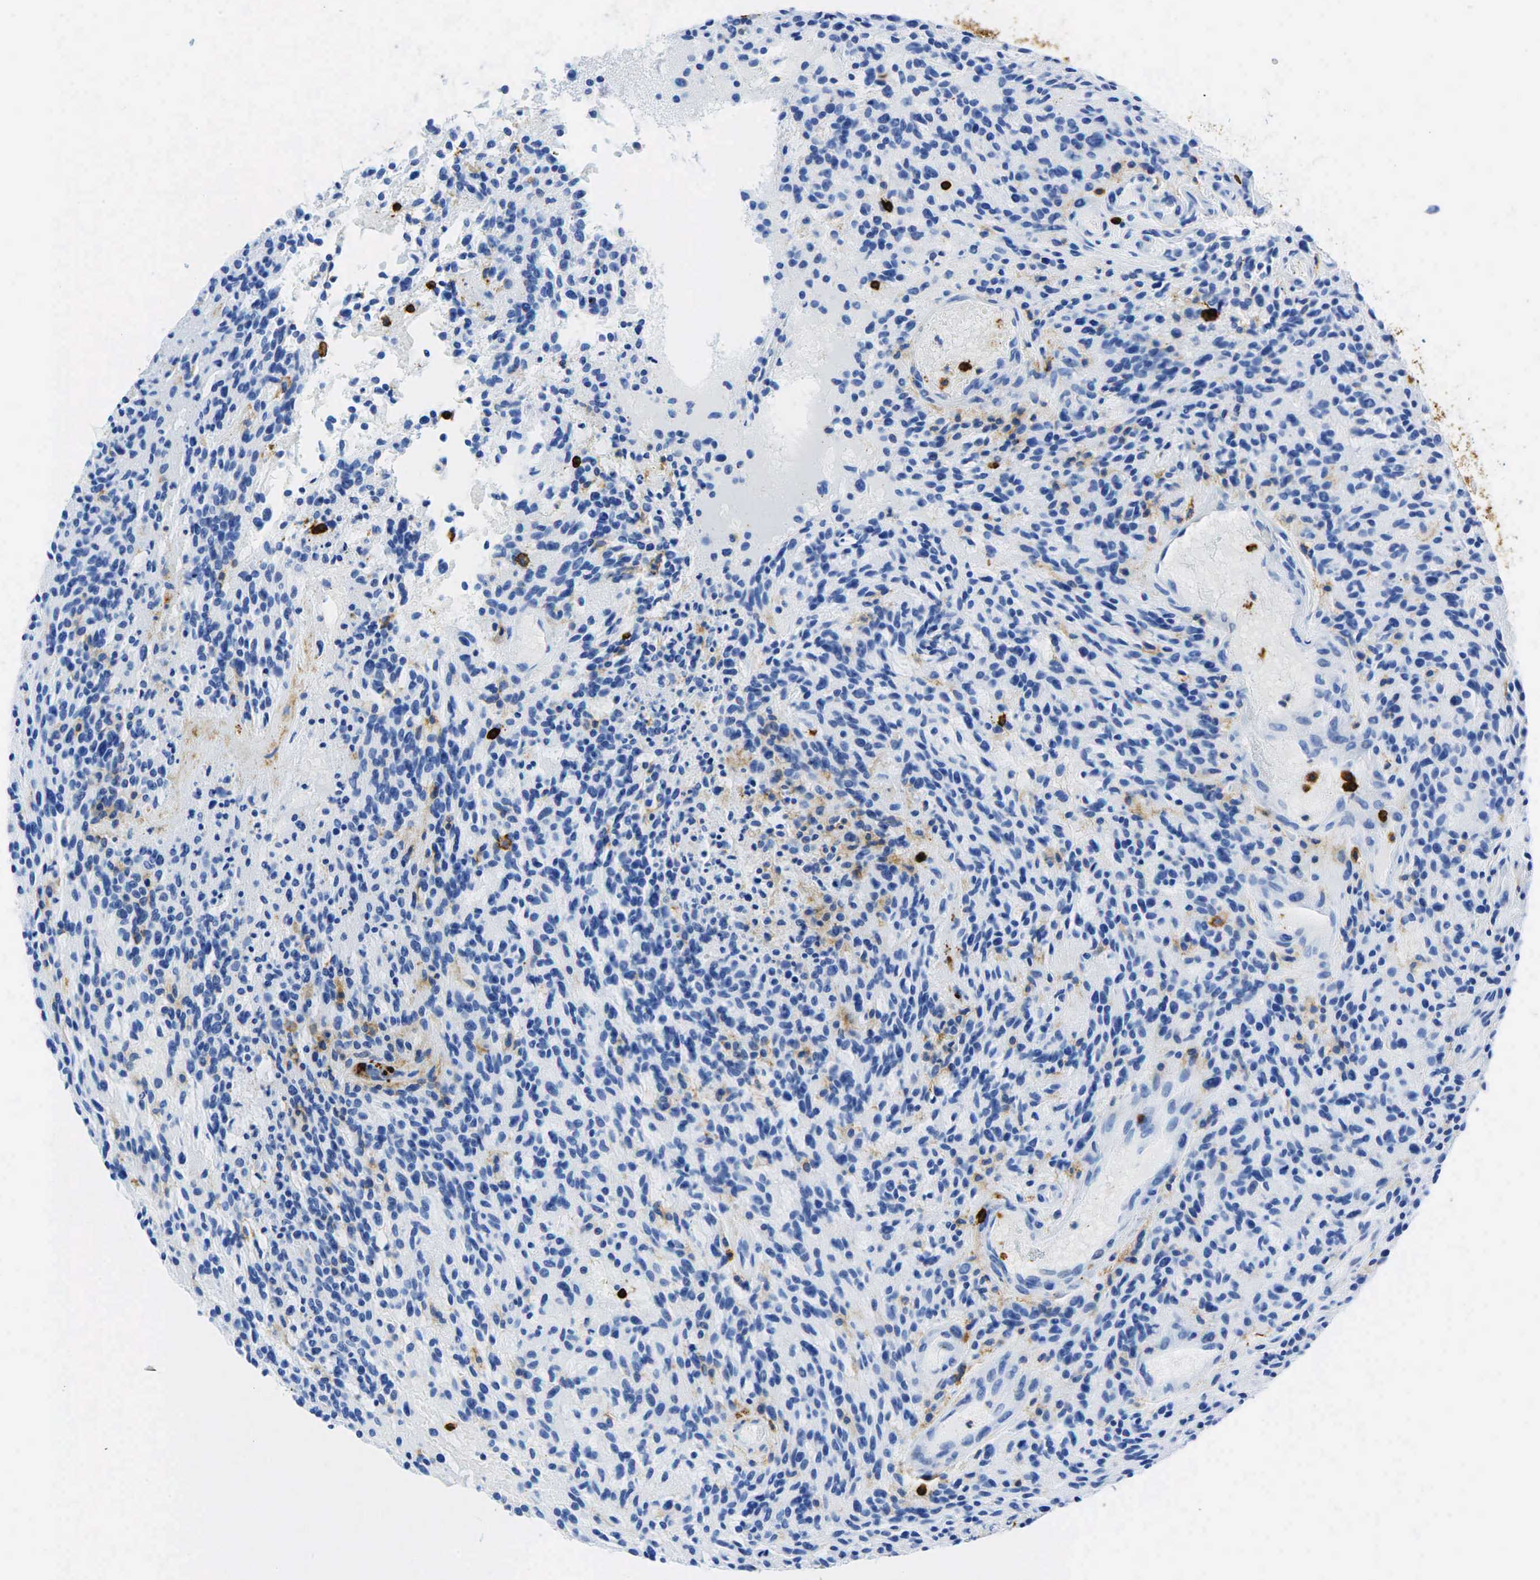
{"staining": {"intensity": "negative", "quantity": "none", "location": "none"}, "tissue": "glioma", "cell_type": "Tumor cells", "image_type": "cancer", "snomed": [{"axis": "morphology", "description": "Glioma, malignant, High grade"}, {"axis": "topography", "description": "Brain"}], "caption": "Malignant high-grade glioma was stained to show a protein in brown. There is no significant staining in tumor cells.", "gene": "PTPRC", "patient": {"sex": "female", "age": 13}}